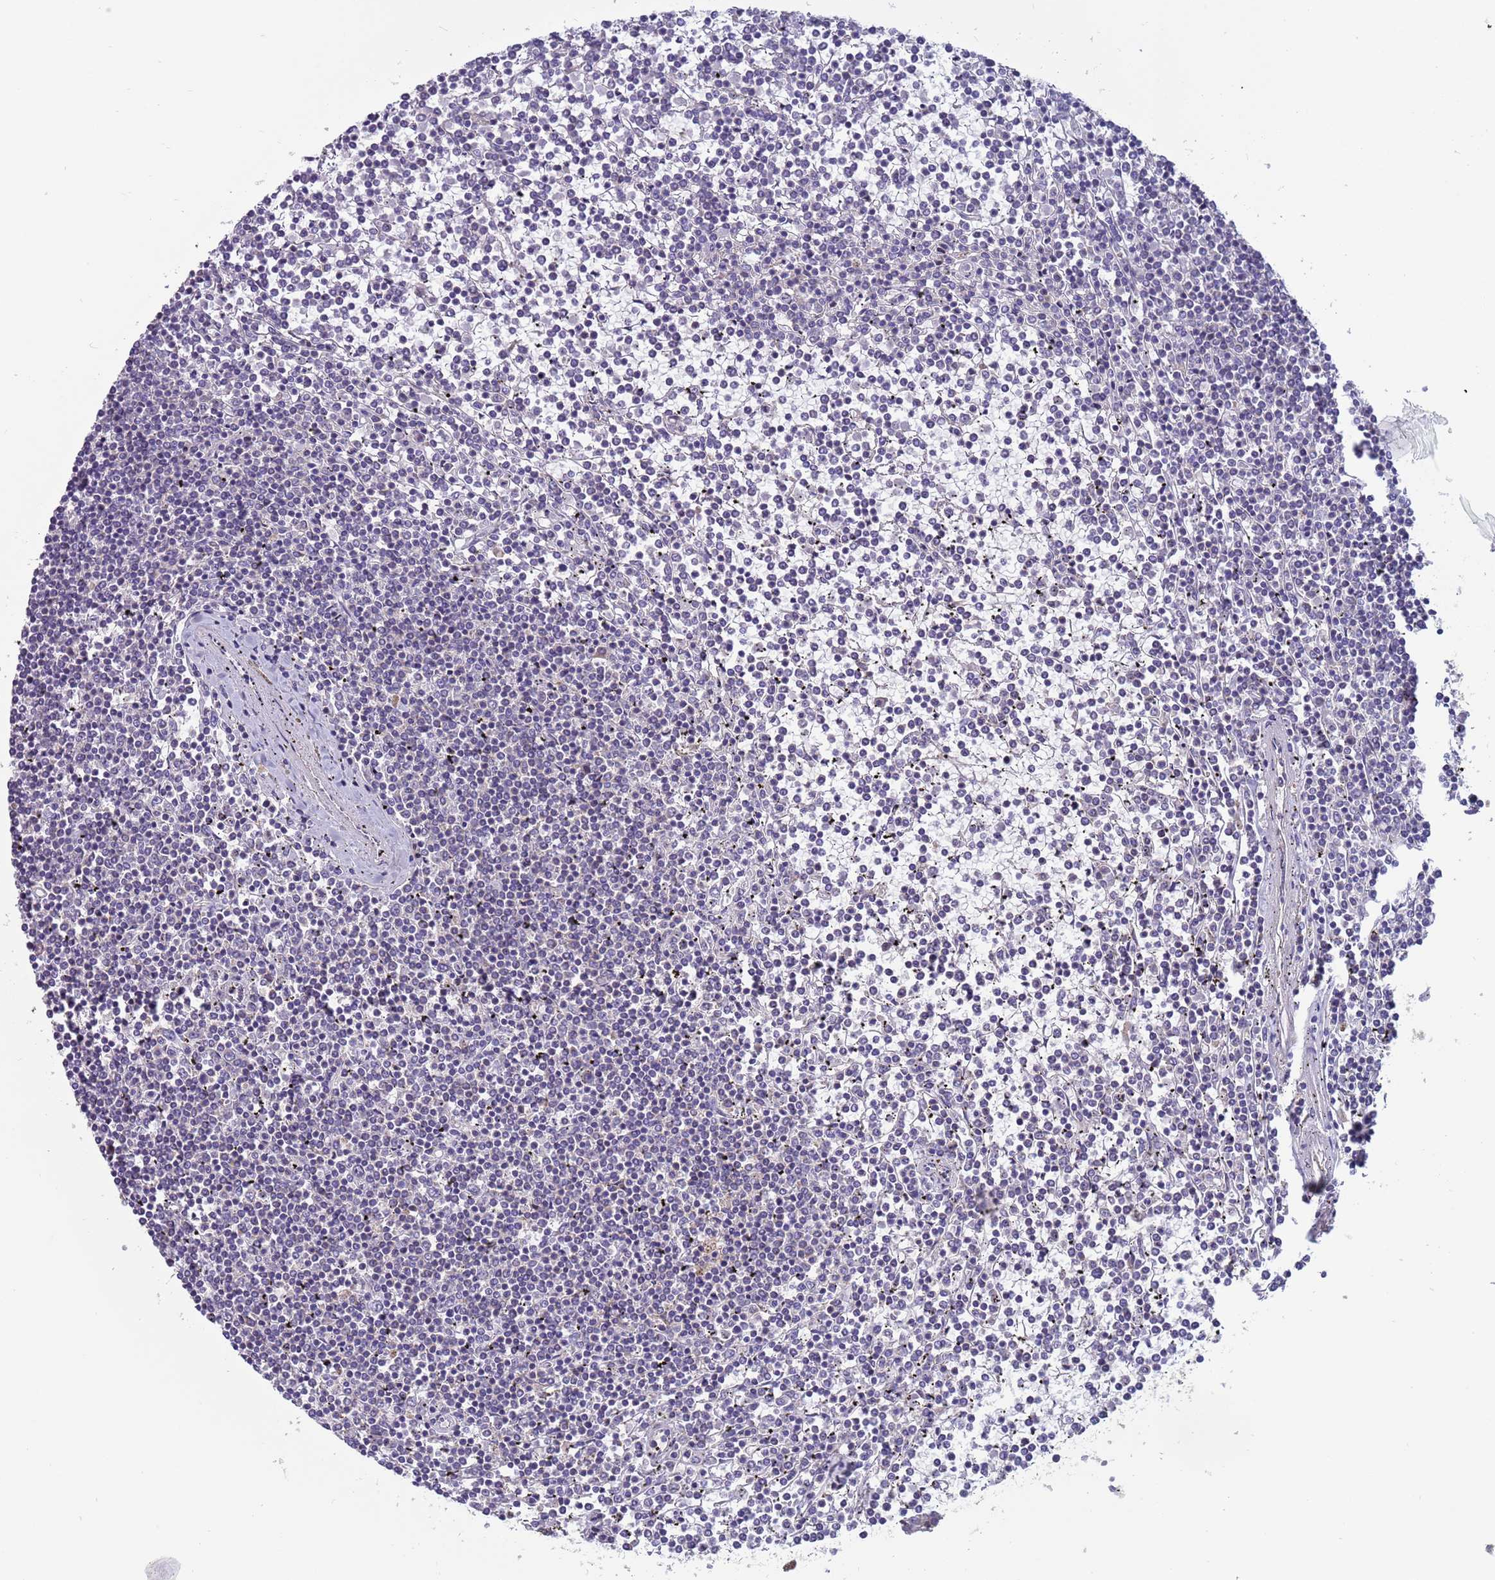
{"staining": {"intensity": "negative", "quantity": "none", "location": "none"}, "tissue": "lymphoma", "cell_type": "Tumor cells", "image_type": "cancer", "snomed": [{"axis": "morphology", "description": "Malignant lymphoma, non-Hodgkin's type, Low grade"}, {"axis": "topography", "description": "Spleen"}], "caption": "Lymphoma was stained to show a protein in brown. There is no significant expression in tumor cells.", "gene": "UQCRQ", "patient": {"sex": "female", "age": 19}}